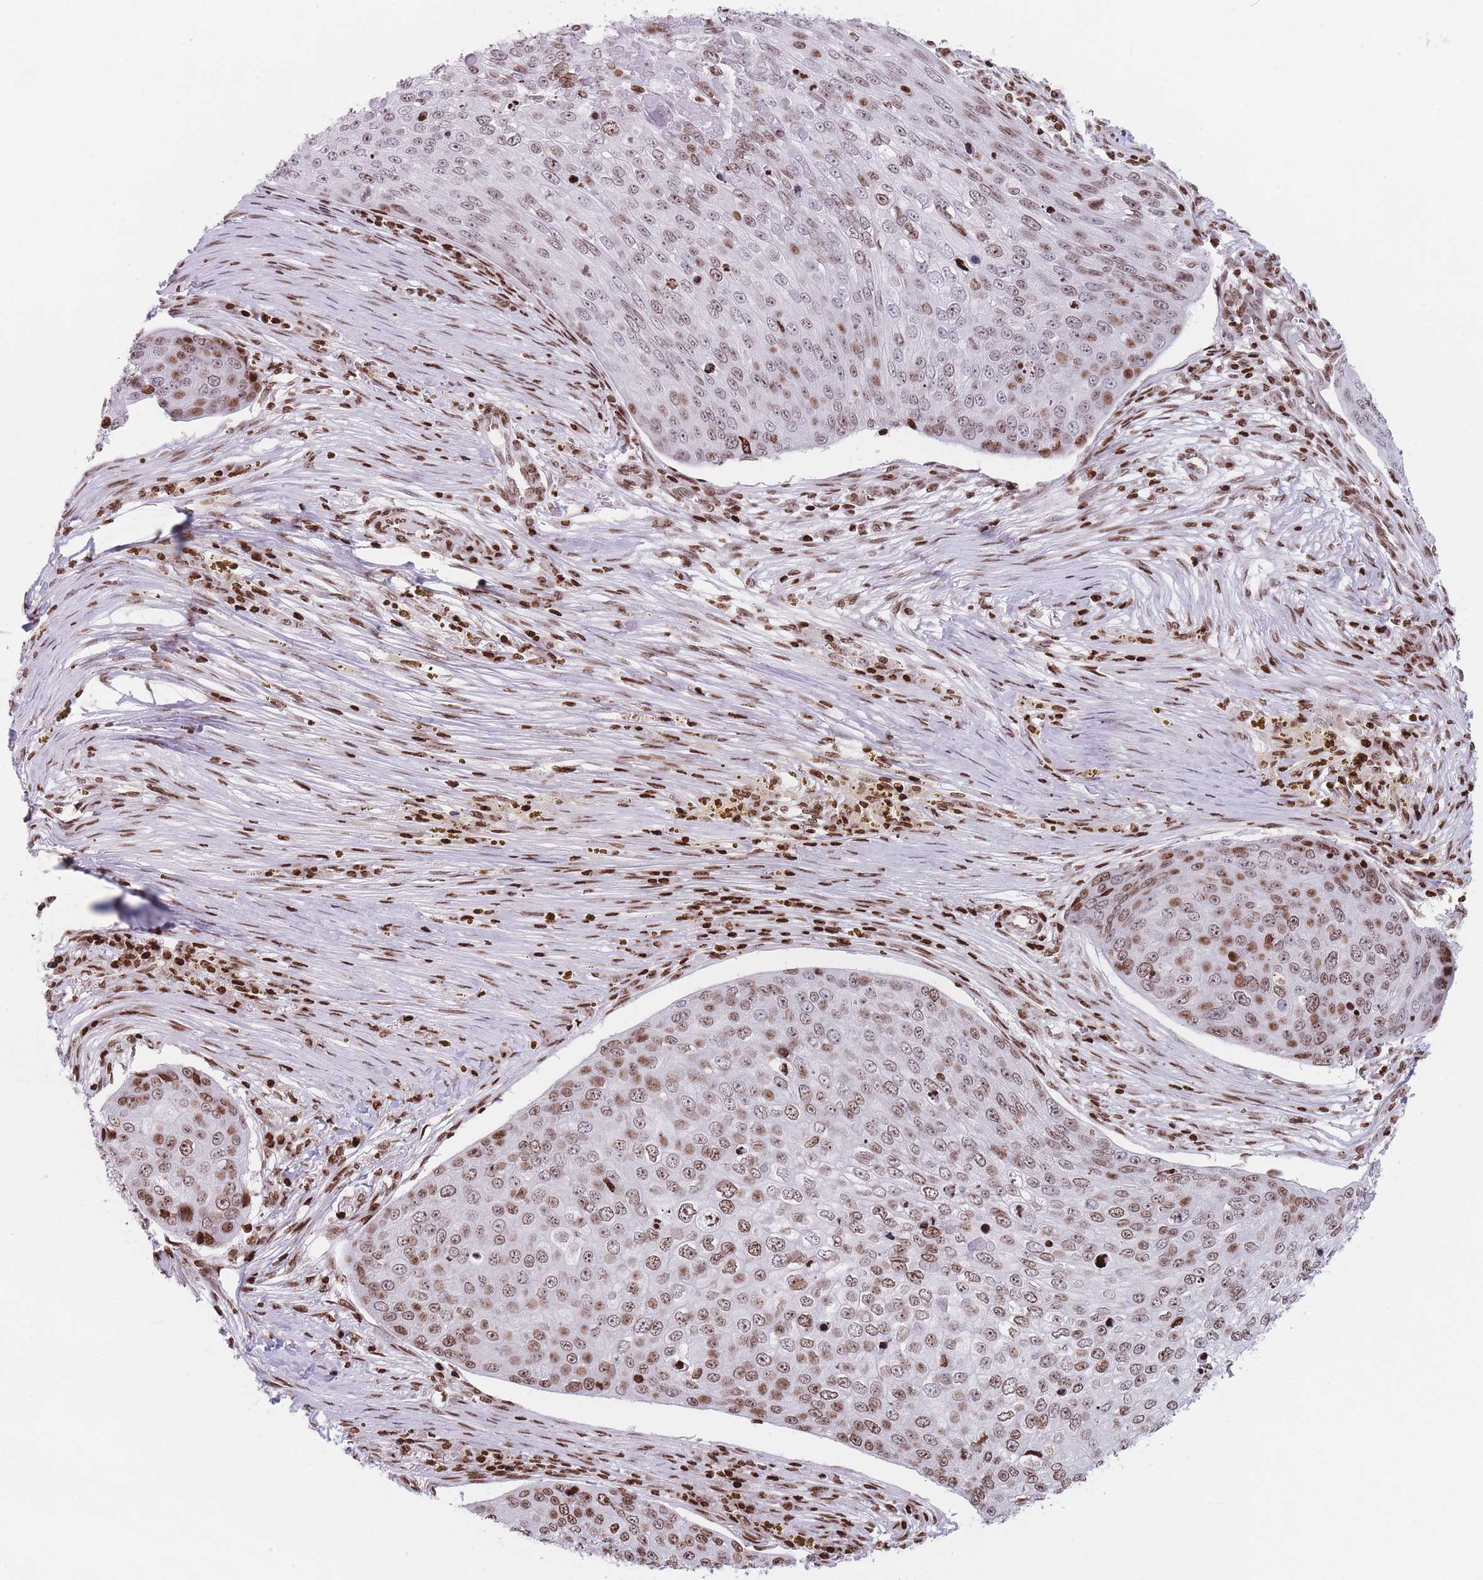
{"staining": {"intensity": "moderate", "quantity": ">75%", "location": "nuclear"}, "tissue": "skin cancer", "cell_type": "Tumor cells", "image_type": "cancer", "snomed": [{"axis": "morphology", "description": "Squamous cell carcinoma, NOS"}, {"axis": "topography", "description": "Skin"}], "caption": "Skin cancer stained for a protein reveals moderate nuclear positivity in tumor cells.", "gene": "AK9", "patient": {"sex": "male", "age": 71}}